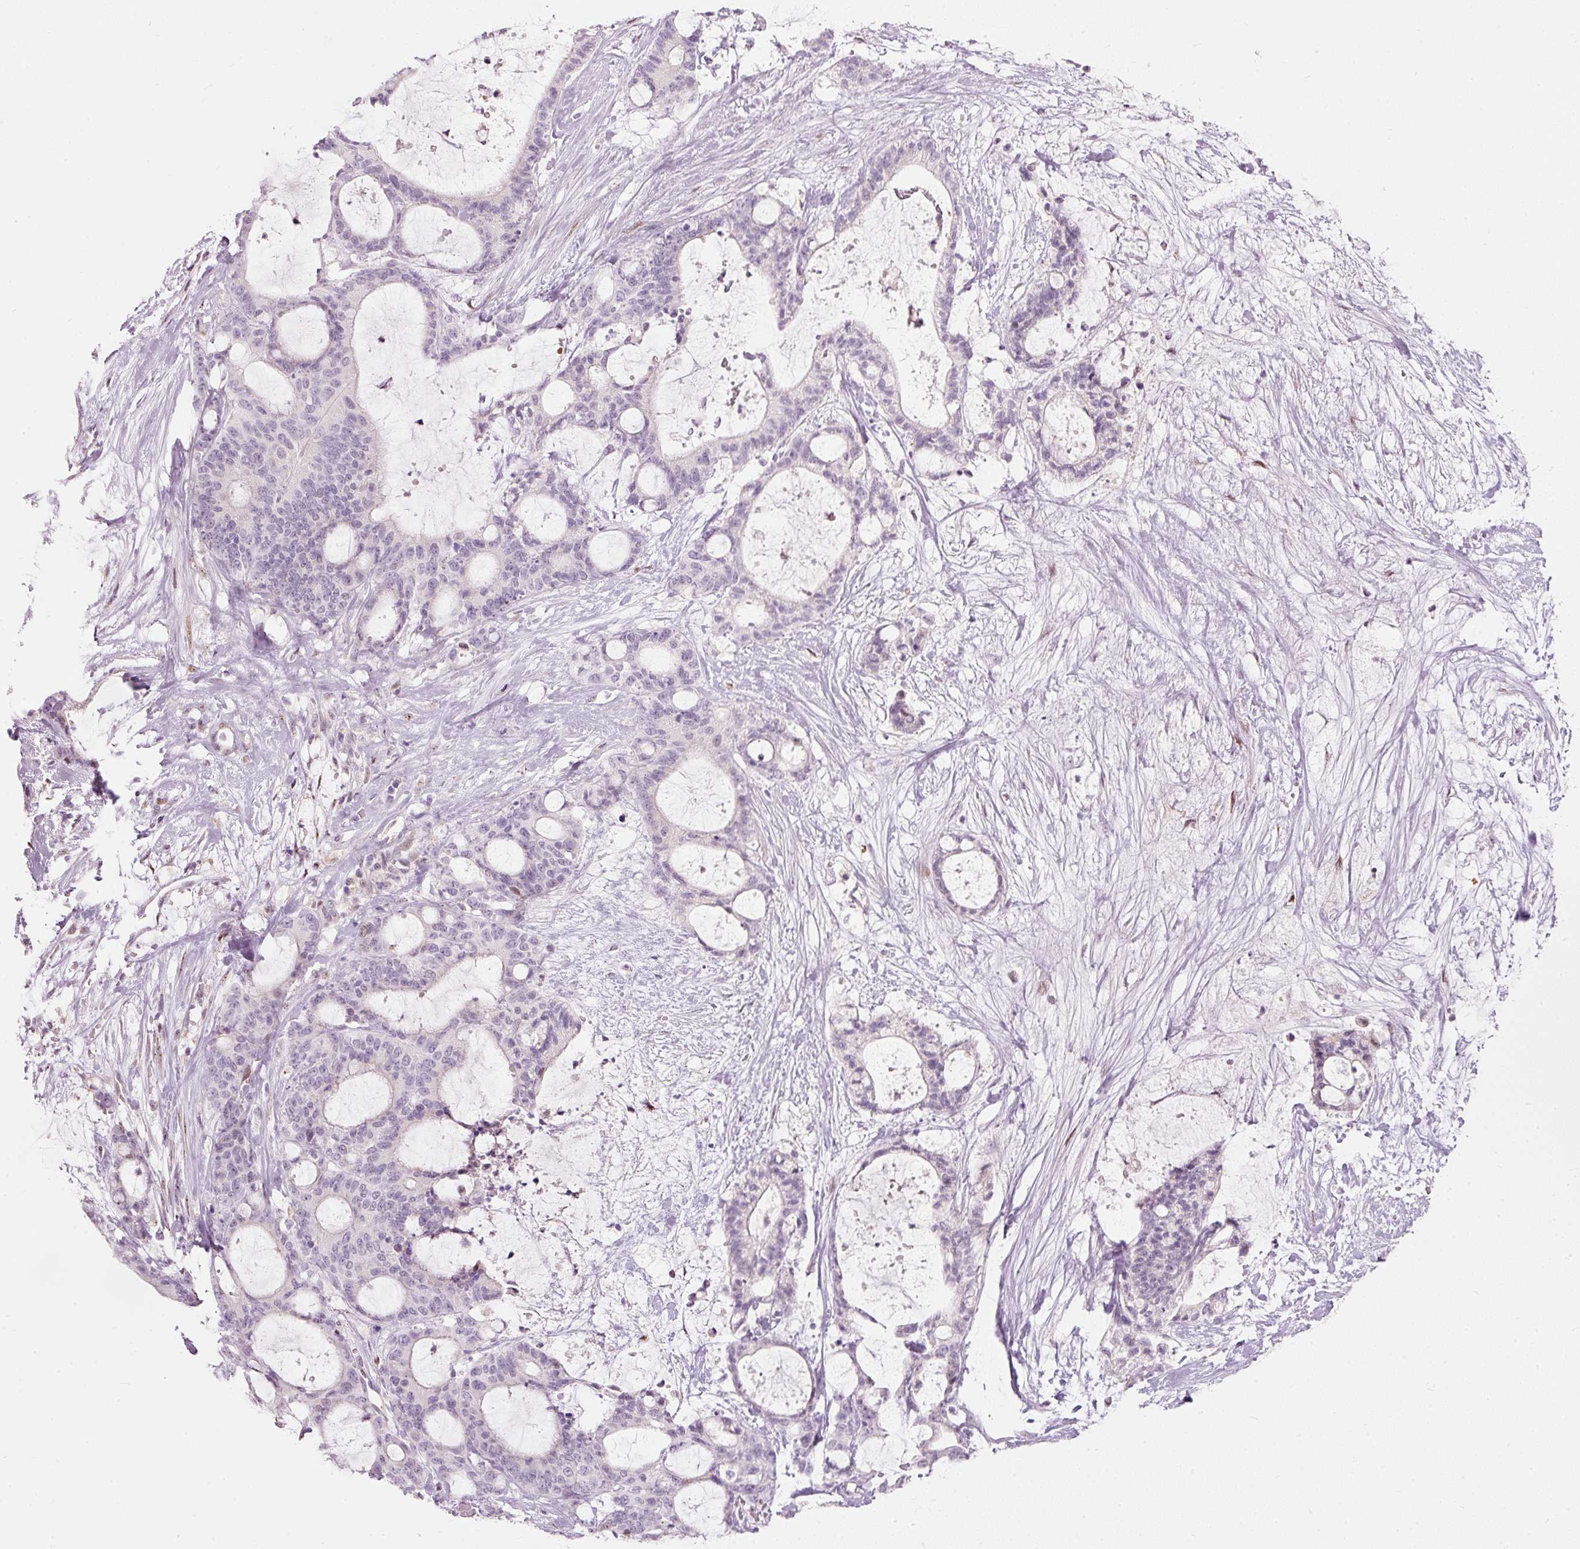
{"staining": {"intensity": "negative", "quantity": "none", "location": "none"}, "tissue": "liver cancer", "cell_type": "Tumor cells", "image_type": "cancer", "snomed": [{"axis": "morphology", "description": "Normal tissue, NOS"}, {"axis": "morphology", "description": "Cholangiocarcinoma"}, {"axis": "topography", "description": "Liver"}, {"axis": "topography", "description": "Peripheral nerve tissue"}], "caption": "High power microscopy photomicrograph of an immunohistochemistry (IHC) histopathology image of liver cancer, revealing no significant expression in tumor cells.", "gene": "RNF39", "patient": {"sex": "female", "age": 73}}